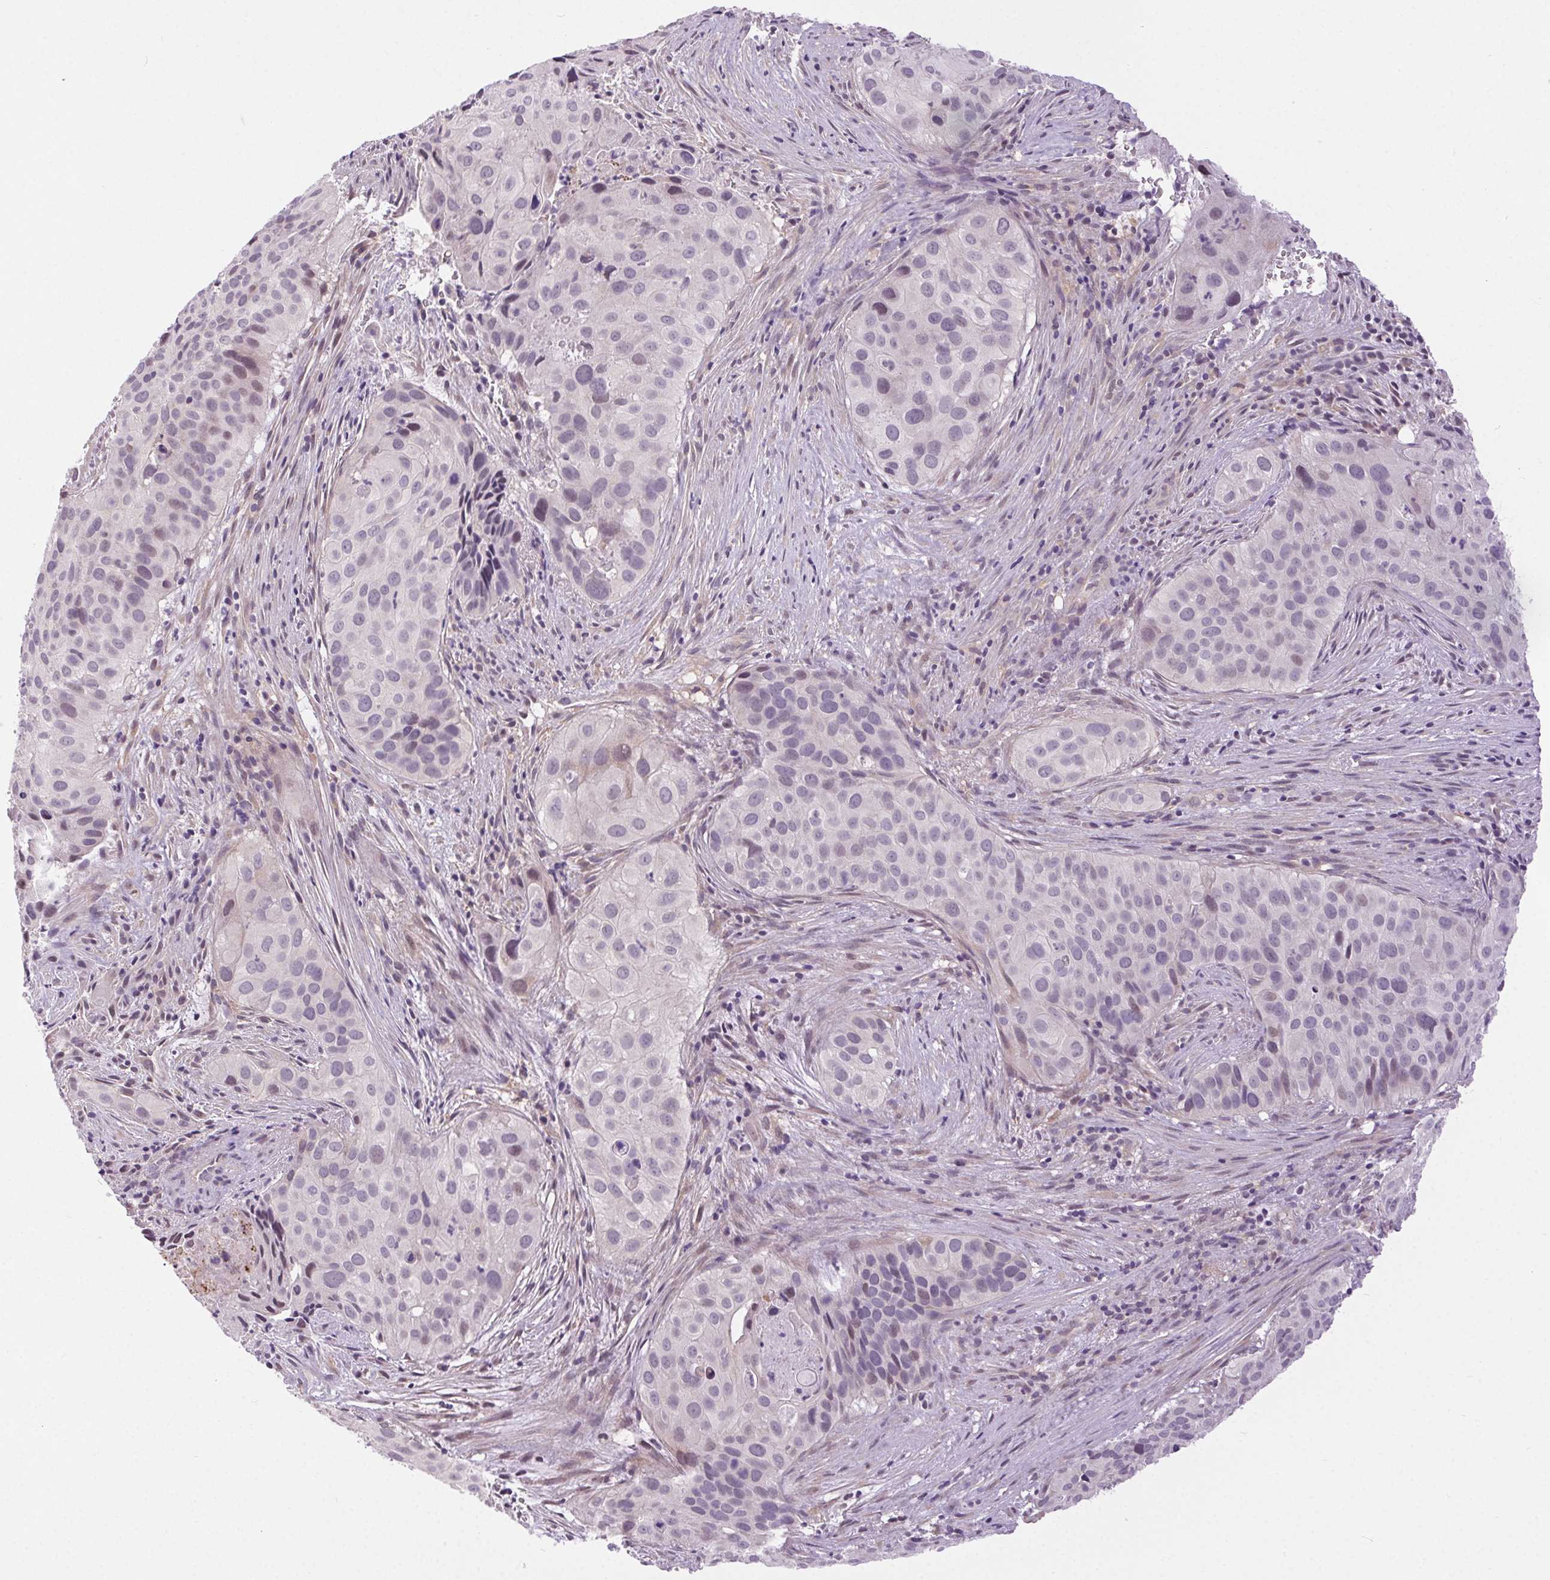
{"staining": {"intensity": "weak", "quantity": "<25%", "location": "nuclear"}, "tissue": "cervical cancer", "cell_type": "Tumor cells", "image_type": "cancer", "snomed": [{"axis": "morphology", "description": "Squamous cell carcinoma, NOS"}, {"axis": "topography", "description": "Cervix"}], "caption": "There is no significant expression in tumor cells of squamous cell carcinoma (cervical).", "gene": "SYT11", "patient": {"sex": "female", "age": 38}}